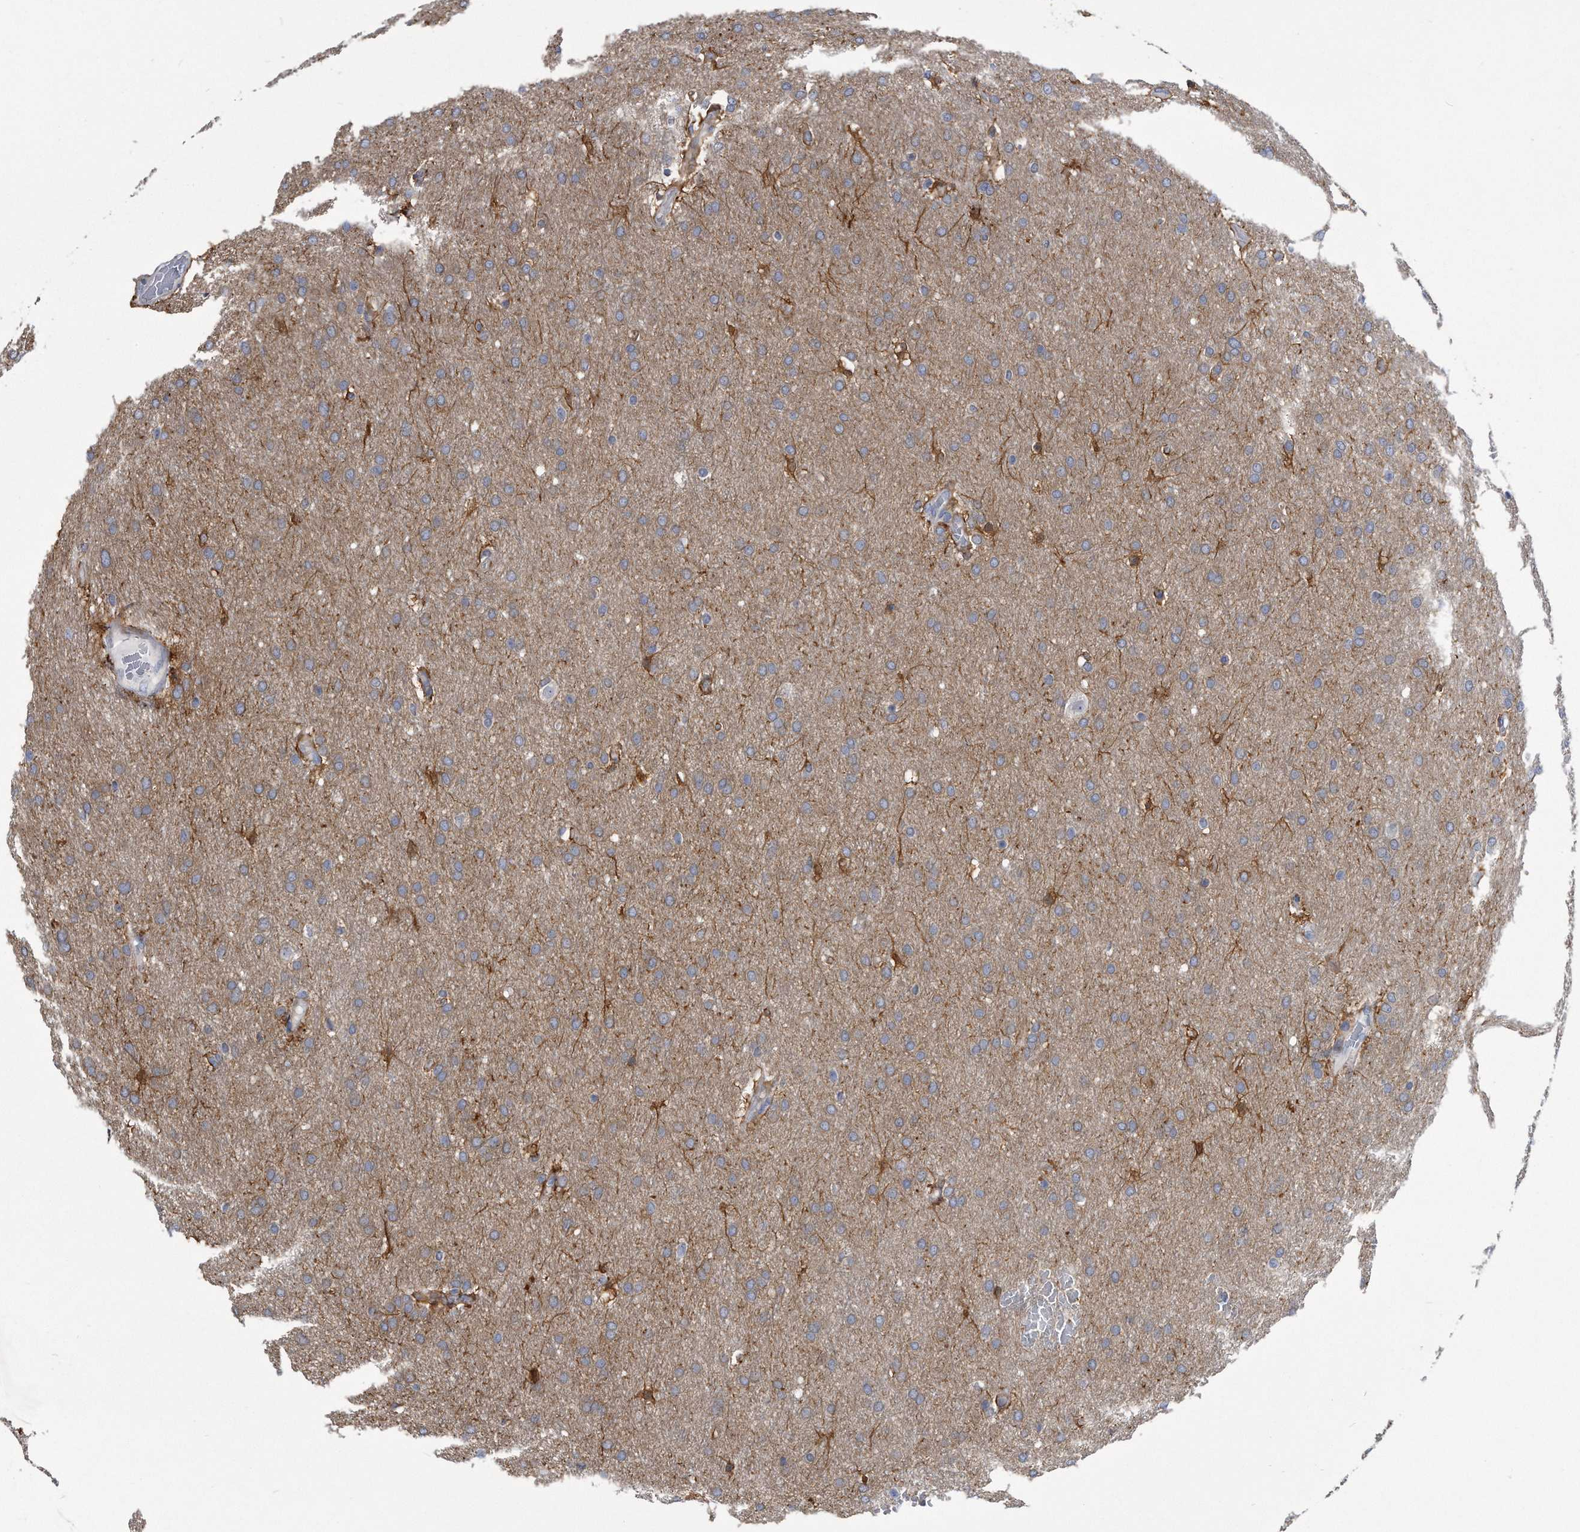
{"staining": {"intensity": "negative", "quantity": "none", "location": "none"}, "tissue": "glioma", "cell_type": "Tumor cells", "image_type": "cancer", "snomed": [{"axis": "morphology", "description": "Glioma, malignant, Low grade"}, {"axis": "topography", "description": "Brain"}], "caption": "IHC of human malignant glioma (low-grade) displays no expression in tumor cells. (DAB (3,3'-diaminobenzidine) immunohistochemistry (IHC), high magnification).", "gene": "PYGB", "patient": {"sex": "female", "age": 37}}